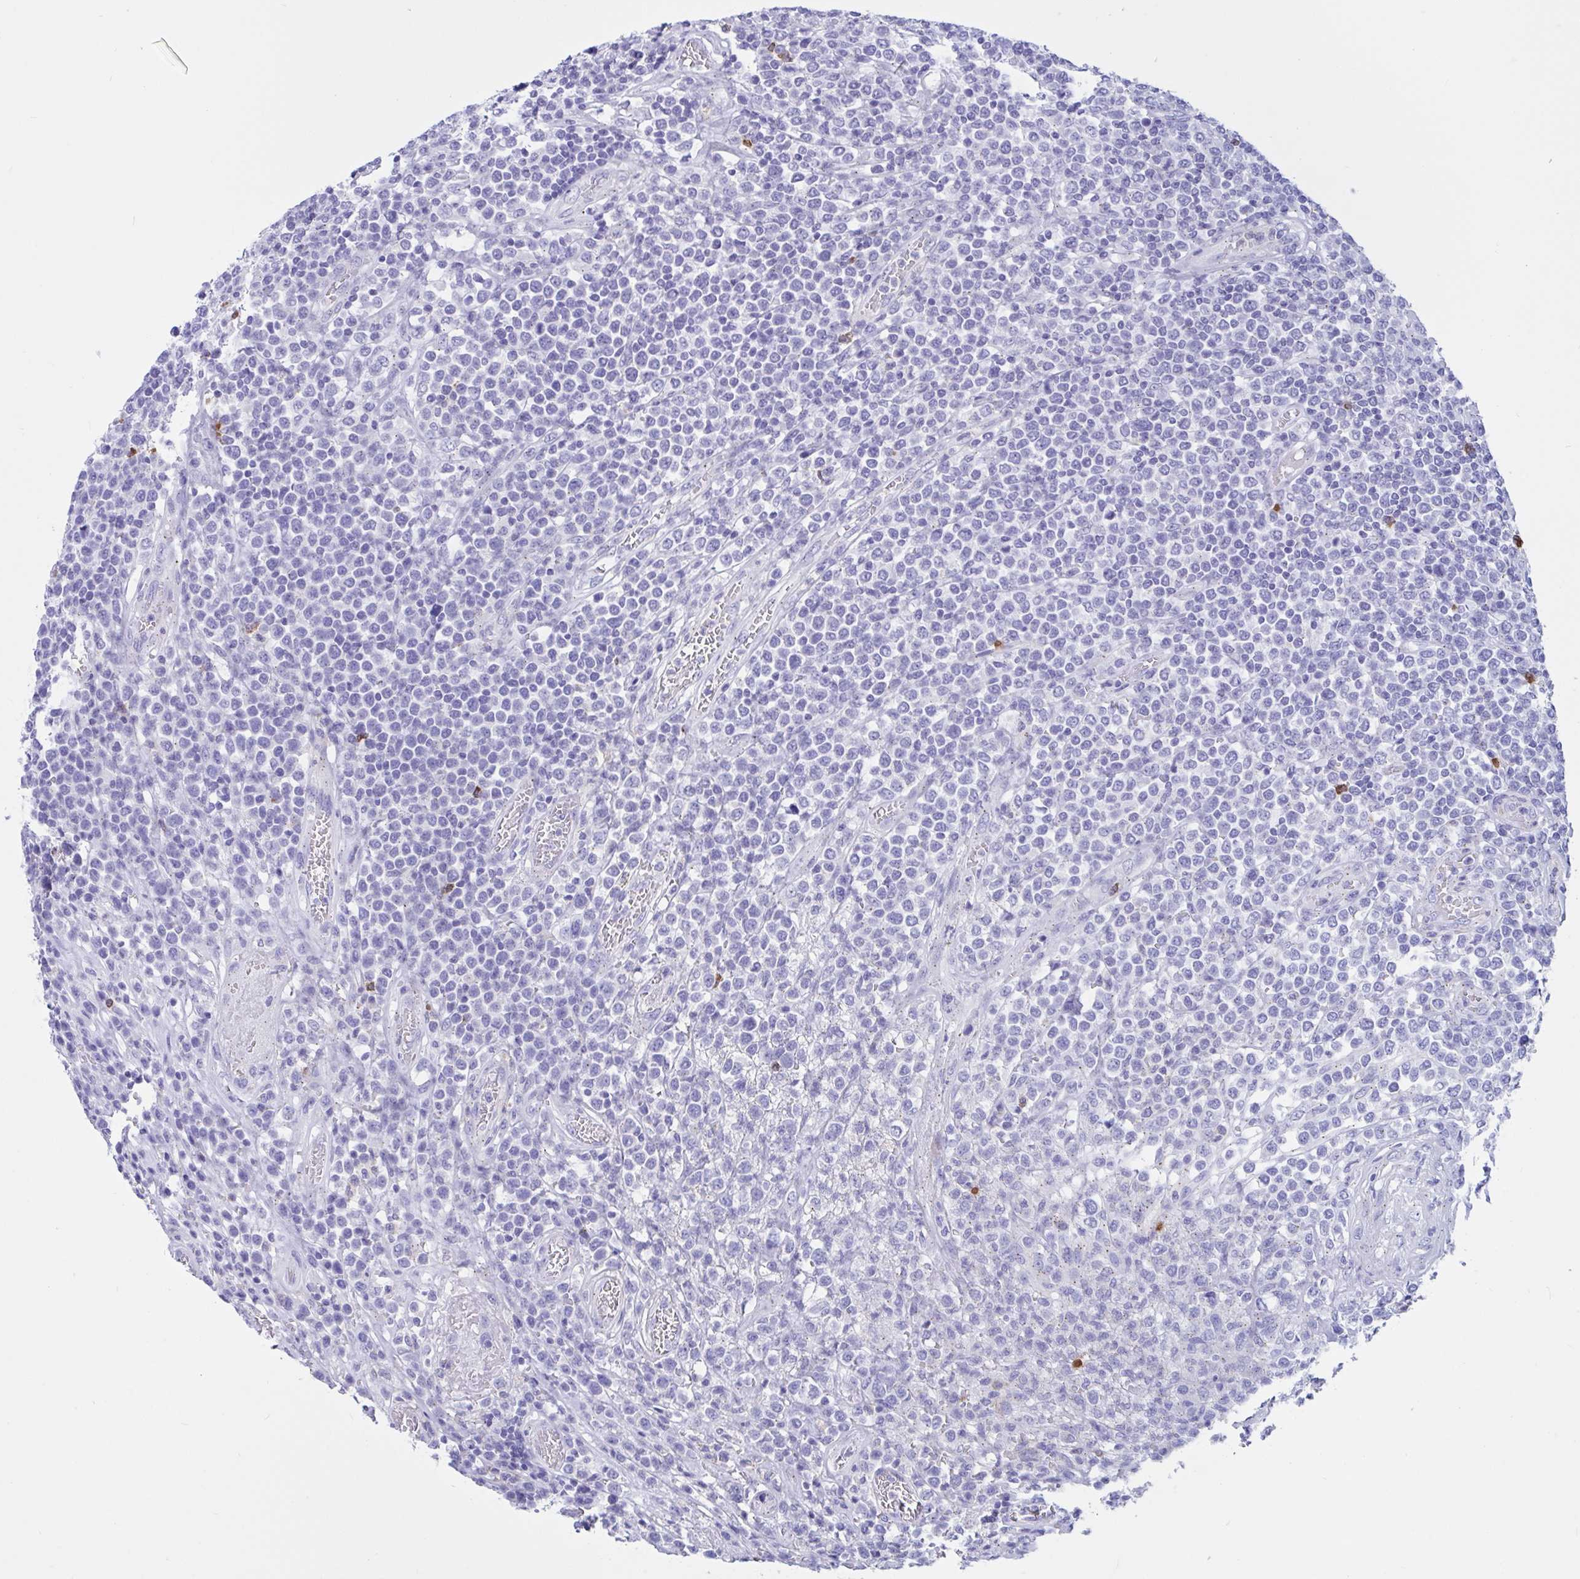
{"staining": {"intensity": "negative", "quantity": "none", "location": "none"}, "tissue": "lymphoma", "cell_type": "Tumor cells", "image_type": "cancer", "snomed": [{"axis": "morphology", "description": "Malignant lymphoma, non-Hodgkin's type, High grade"}, {"axis": "topography", "description": "Soft tissue"}], "caption": "DAB immunohistochemical staining of high-grade malignant lymphoma, non-Hodgkin's type displays no significant positivity in tumor cells.", "gene": "RNASE3", "patient": {"sex": "female", "age": 56}}